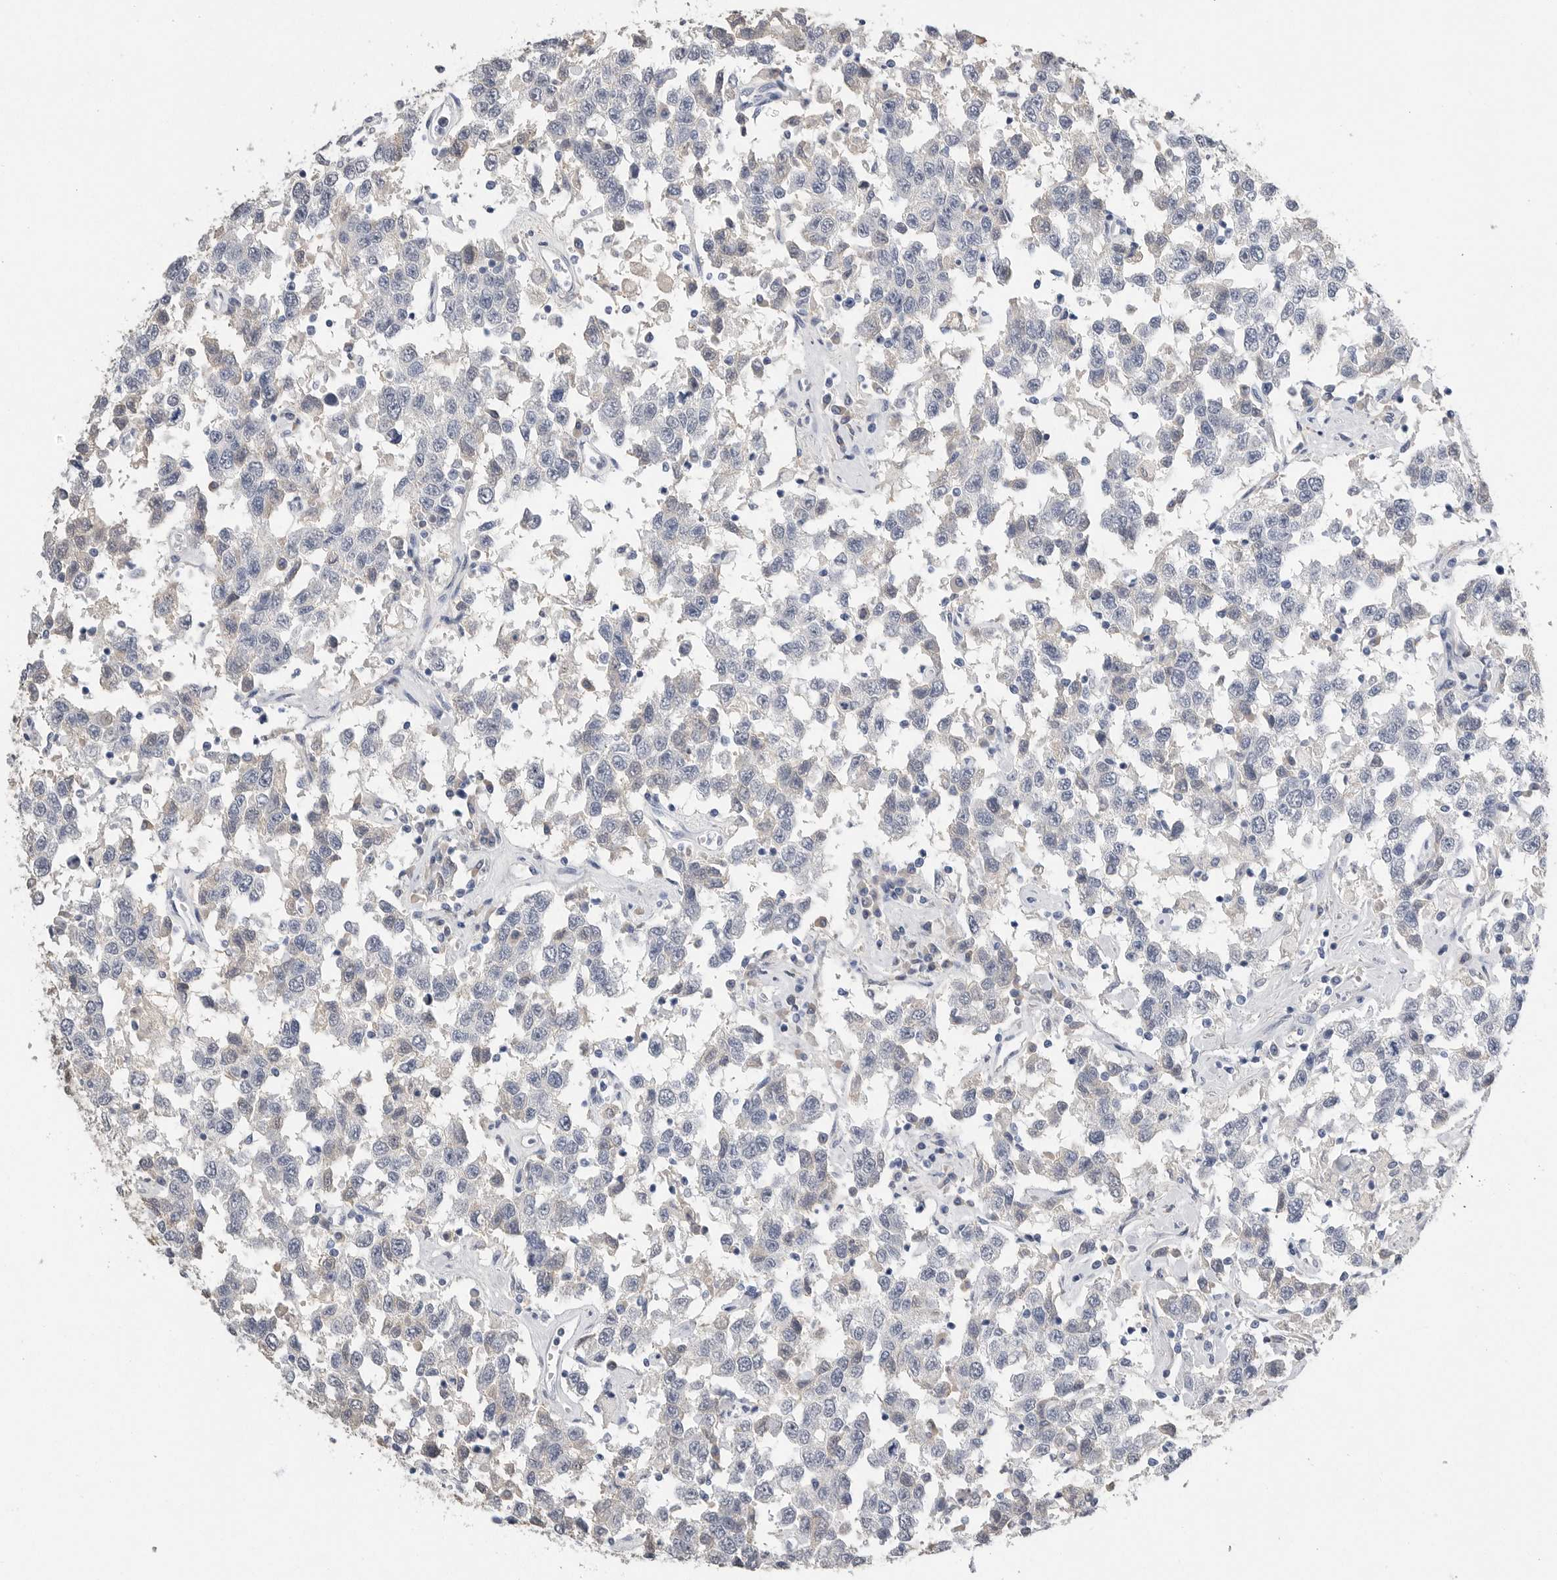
{"staining": {"intensity": "negative", "quantity": "none", "location": "none"}, "tissue": "testis cancer", "cell_type": "Tumor cells", "image_type": "cancer", "snomed": [{"axis": "morphology", "description": "Seminoma, NOS"}, {"axis": "topography", "description": "Testis"}], "caption": "Tumor cells are negative for brown protein staining in seminoma (testis).", "gene": "FABP6", "patient": {"sex": "male", "age": 41}}